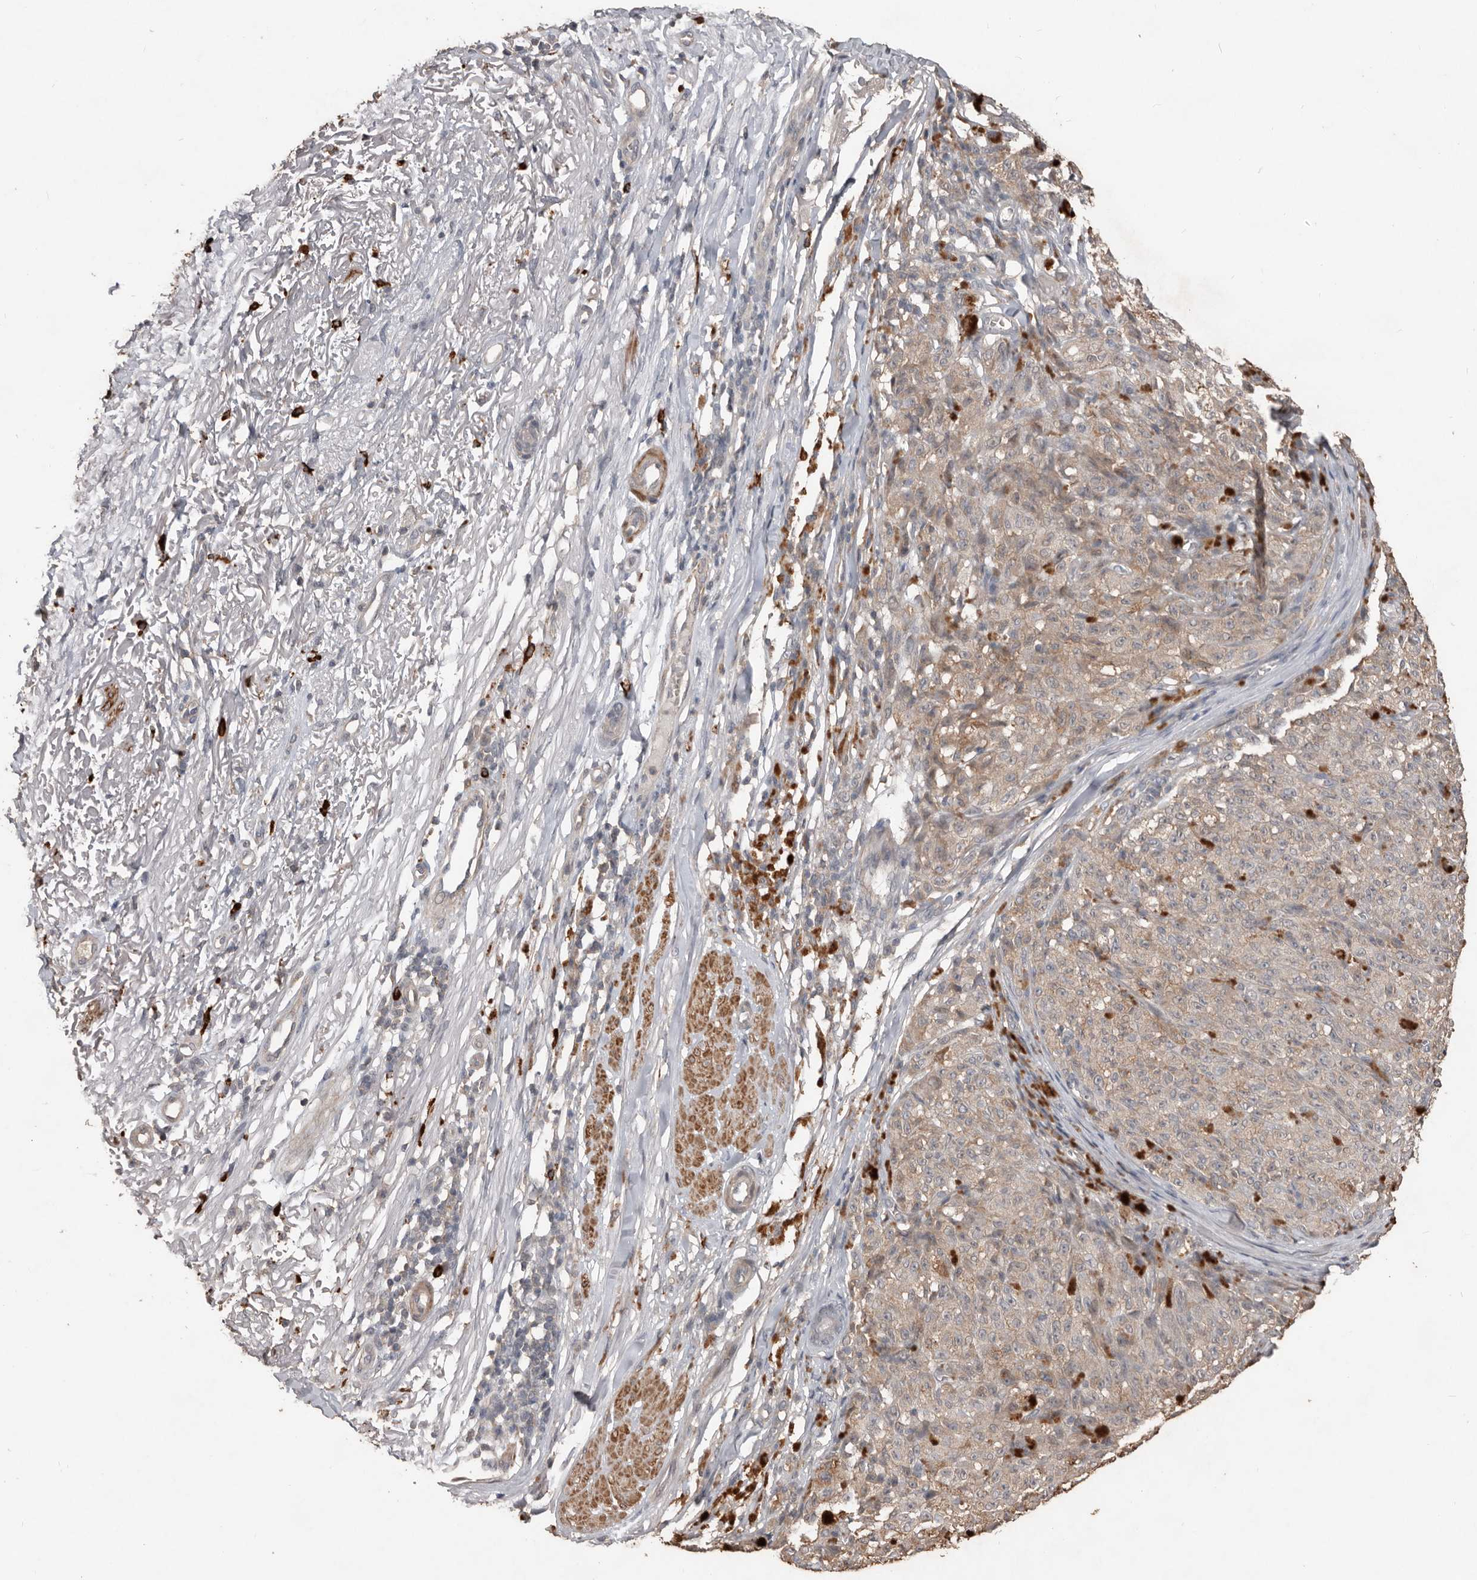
{"staining": {"intensity": "weak", "quantity": "<25%", "location": "cytoplasmic/membranous"}, "tissue": "melanoma", "cell_type": "Tumor cells", "image_type": "cancer", "snomed": [{"axis": "morphology", "description": "Malignant melanoma, NOS"}, {"axis": "topography", "description": "Skin"}], "caption": "Tumor cells show no significant protein expression in malignant melanoma.", "gene": "BAMBI", "patient": {"sex": "female", "age": 82}}